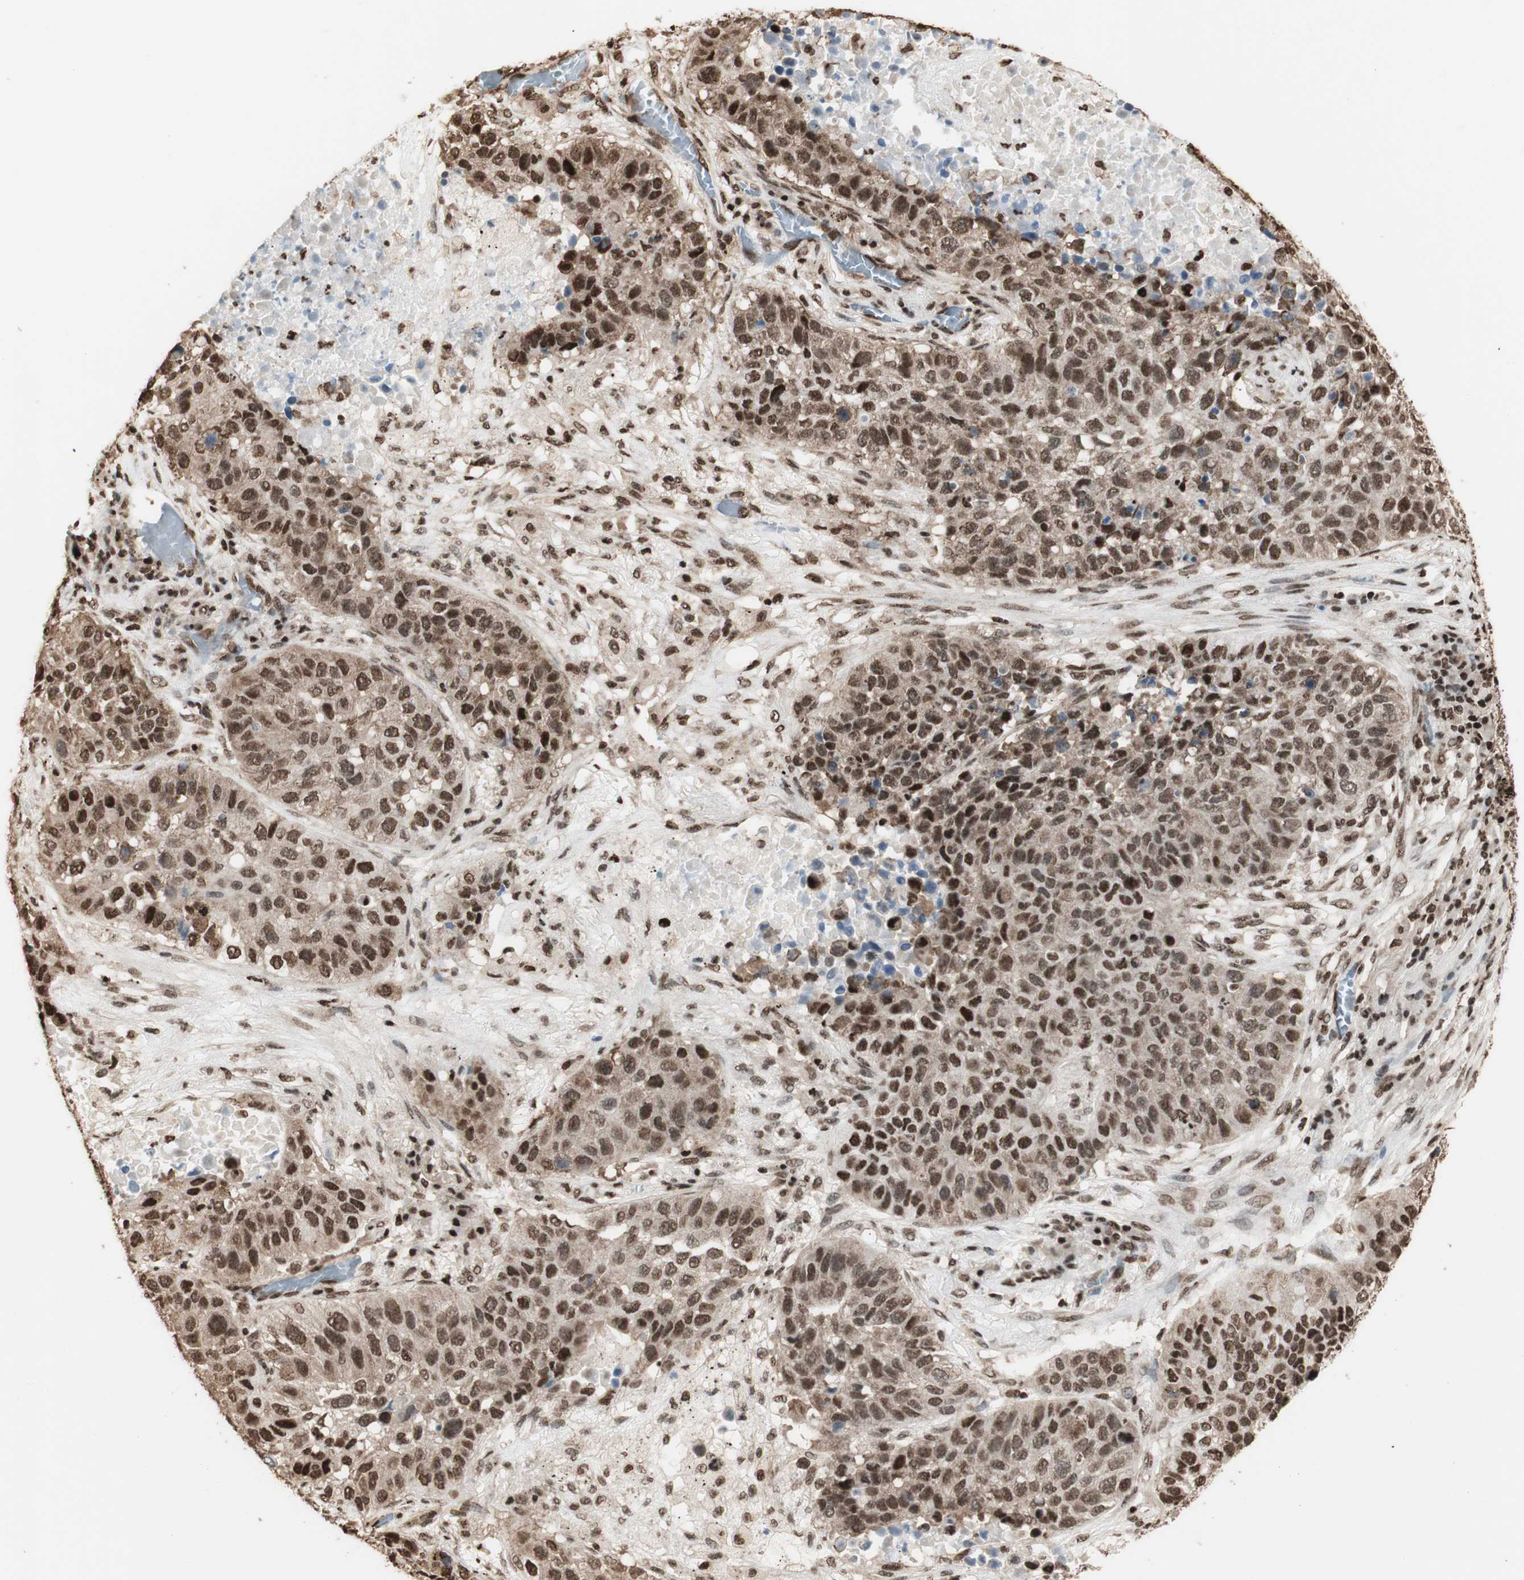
{"staining": {"intensity": "strong", "quantity": ">75%", "location": "cytoplasmic/membranous,nuclear"}, "tissue": "lung cancer", "cell_type": "Tumor cells", "image_type": "cancer", "snomed": [{"axis": "morphology", "description": "Squamous cell carcinoma, NOS"}, {"axis": "topography", "description": "Lung"}], "caption": "A brown stain labels strong cytoplasmic/membranous and nuclear positivity of a protein in human lung cancer (squamous cell carcinoma) tumor cells. Using DAB (brown) and hematoxylin (blue) stains, captured at high magnification using brightfield microscopy.", "gene": "HNRNPA2B1", "patient": {"sex": "male", "age": 57}}